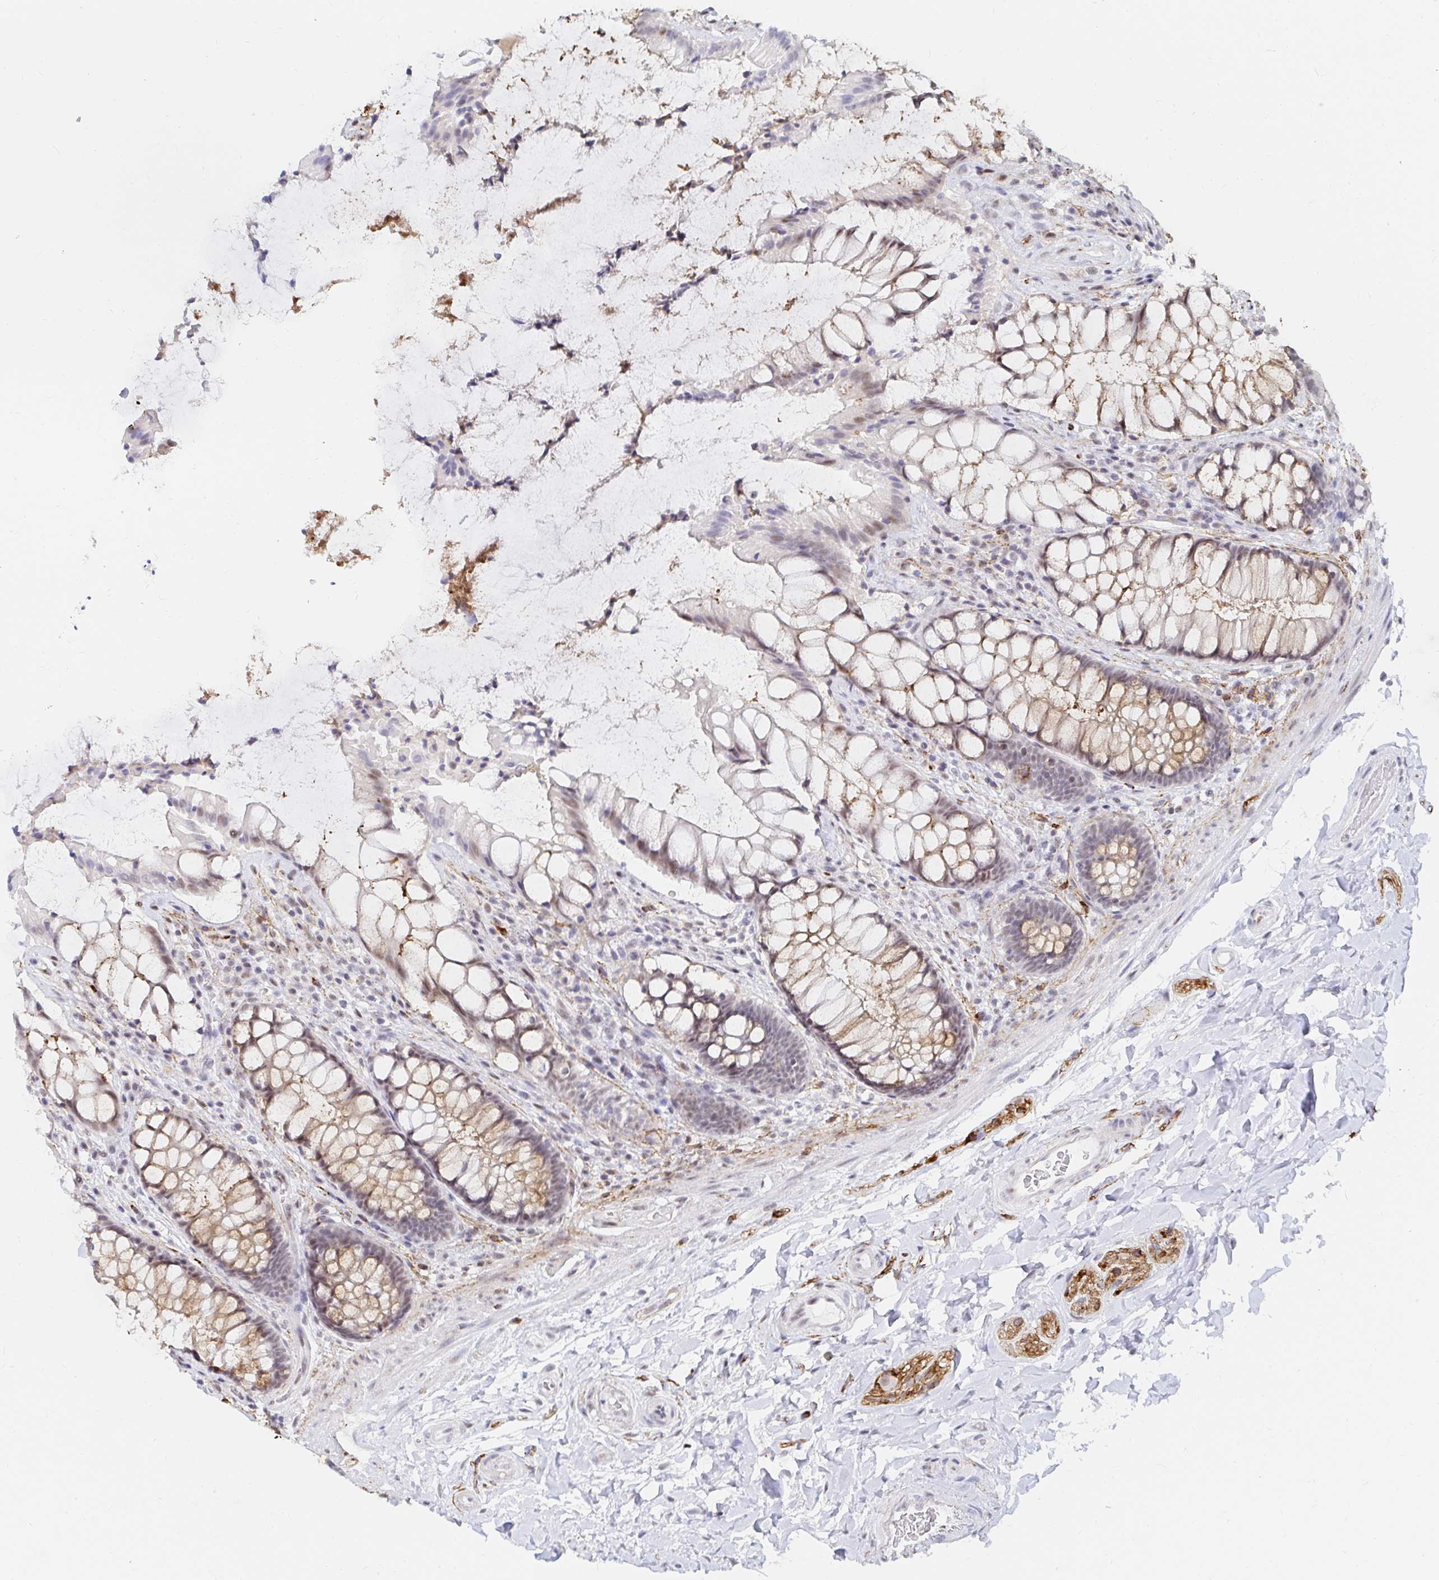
{"staining": {"intensity": "moderate", "quantity": "25%-75%", "location": "cytoplasmic/membranous,nuclear"}, "tissue": "rectum", "cell_type": "Glandular cells", "image_type": "normal", "snomed": [{"axis": "morphology", "description": "Normal tissue, NOS"}, {"axis": "topography", "description": "Rectum"}], "caption": "Protein expression by IHC displays moderate cytoplasmic/membranous,nuclear positivity in approximately 25%-75% of glandular cells in benign rectum. The staining was performed using DAB, with brown indicating positive protein expression. Nuclei are stained blue with hematoxylin.", "gene": "COL28A1", "patient": {"sex": "female", "age": 58}}